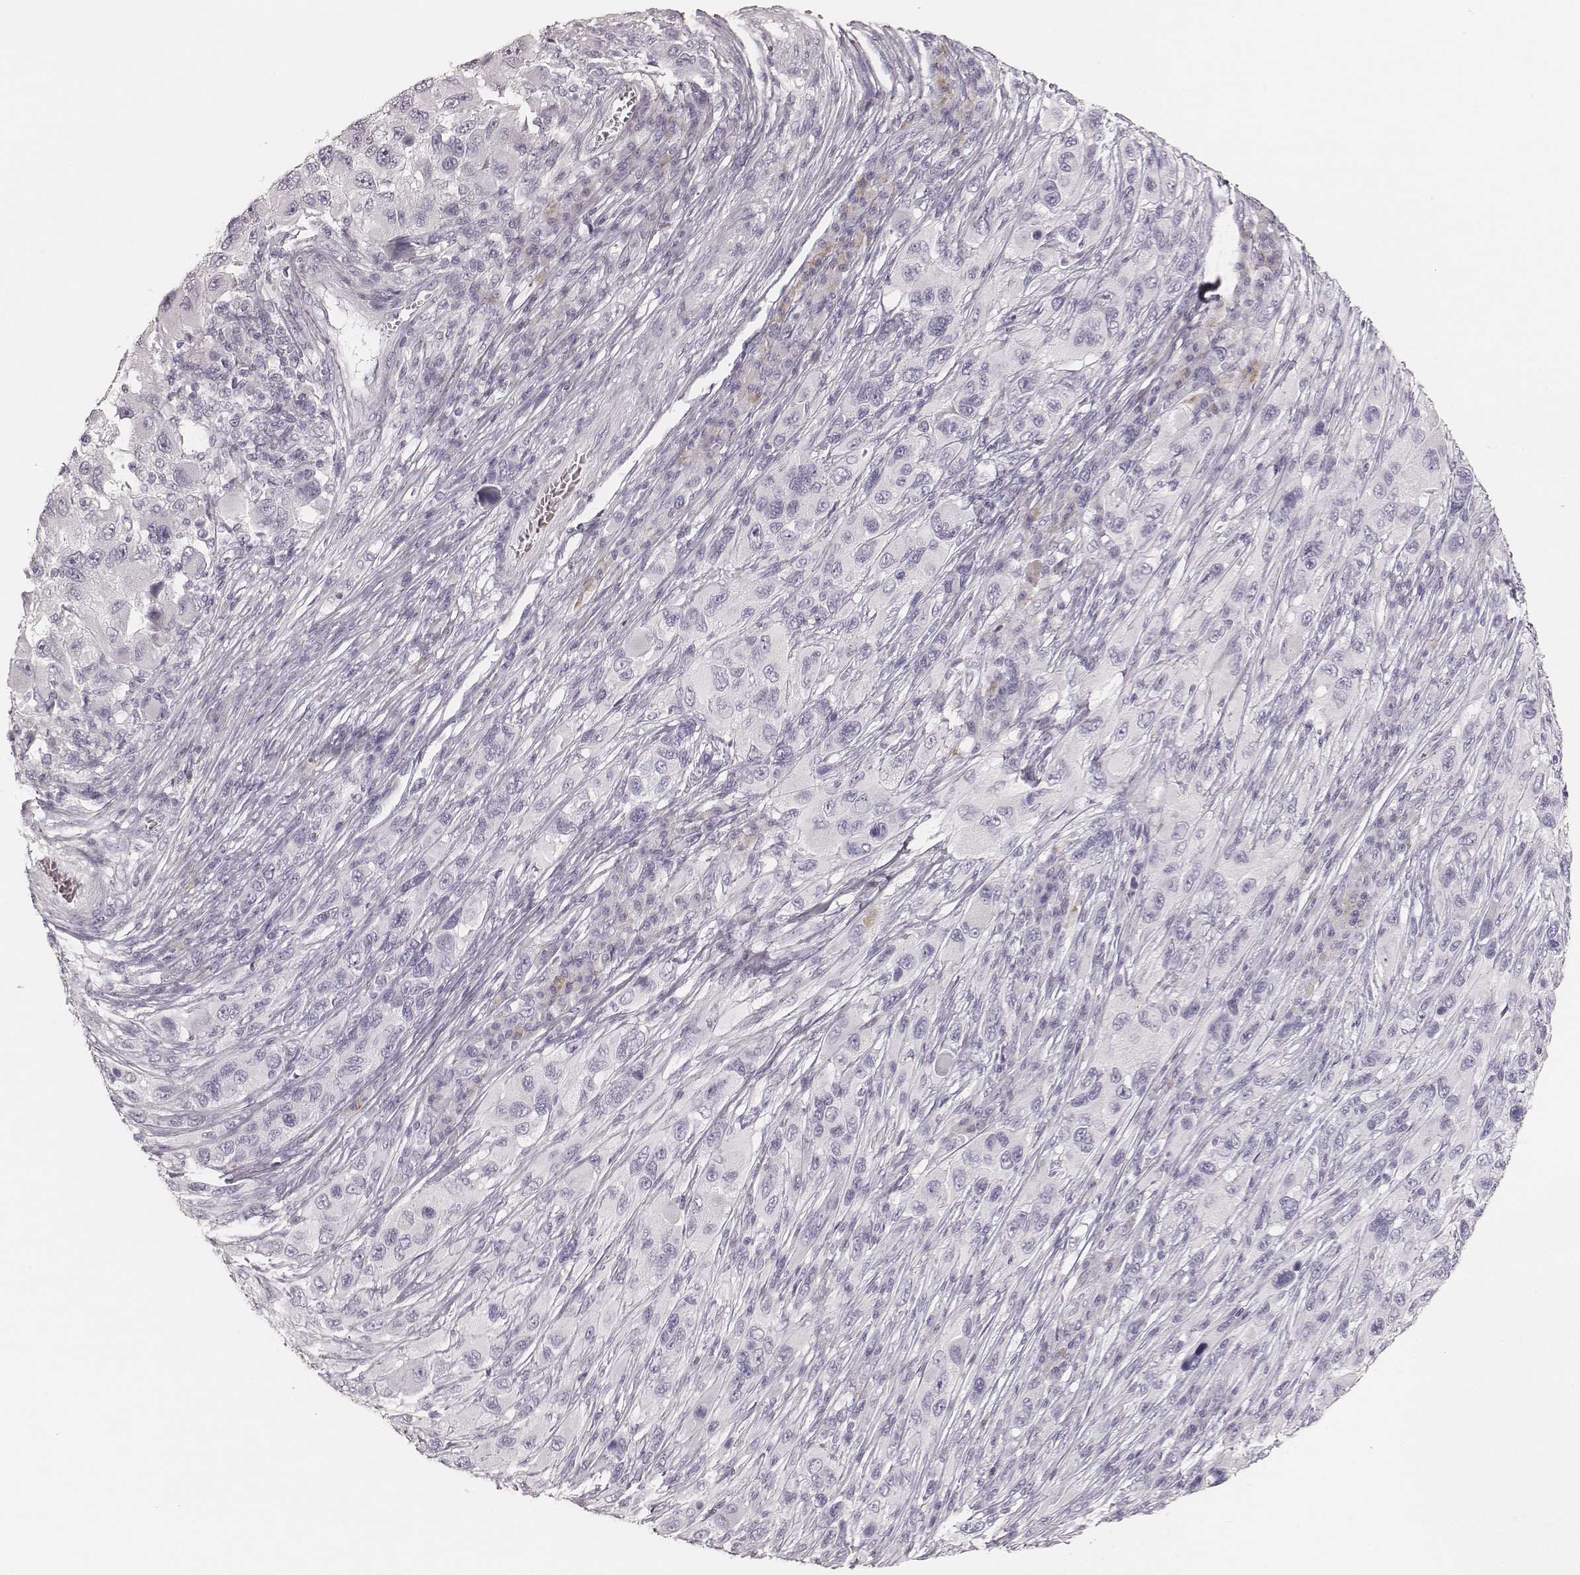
{"staining": {"intensity": "negative", "quantity": "none", "location": "none"}, "tissue": "melanoma", "cell_type": "Tumor cells", "image_type": "cancer", "snomed": [{"axis": "morphology", "description": "Malignant melanoma, NOS"}, {"axis": "topography", "description": "Skin"}], "caption": "The micrograph reveals no staining of tumor cells in malignant melanoma.", "gene": "KRT82", "patient": {"sex": "male", "age": 53}}